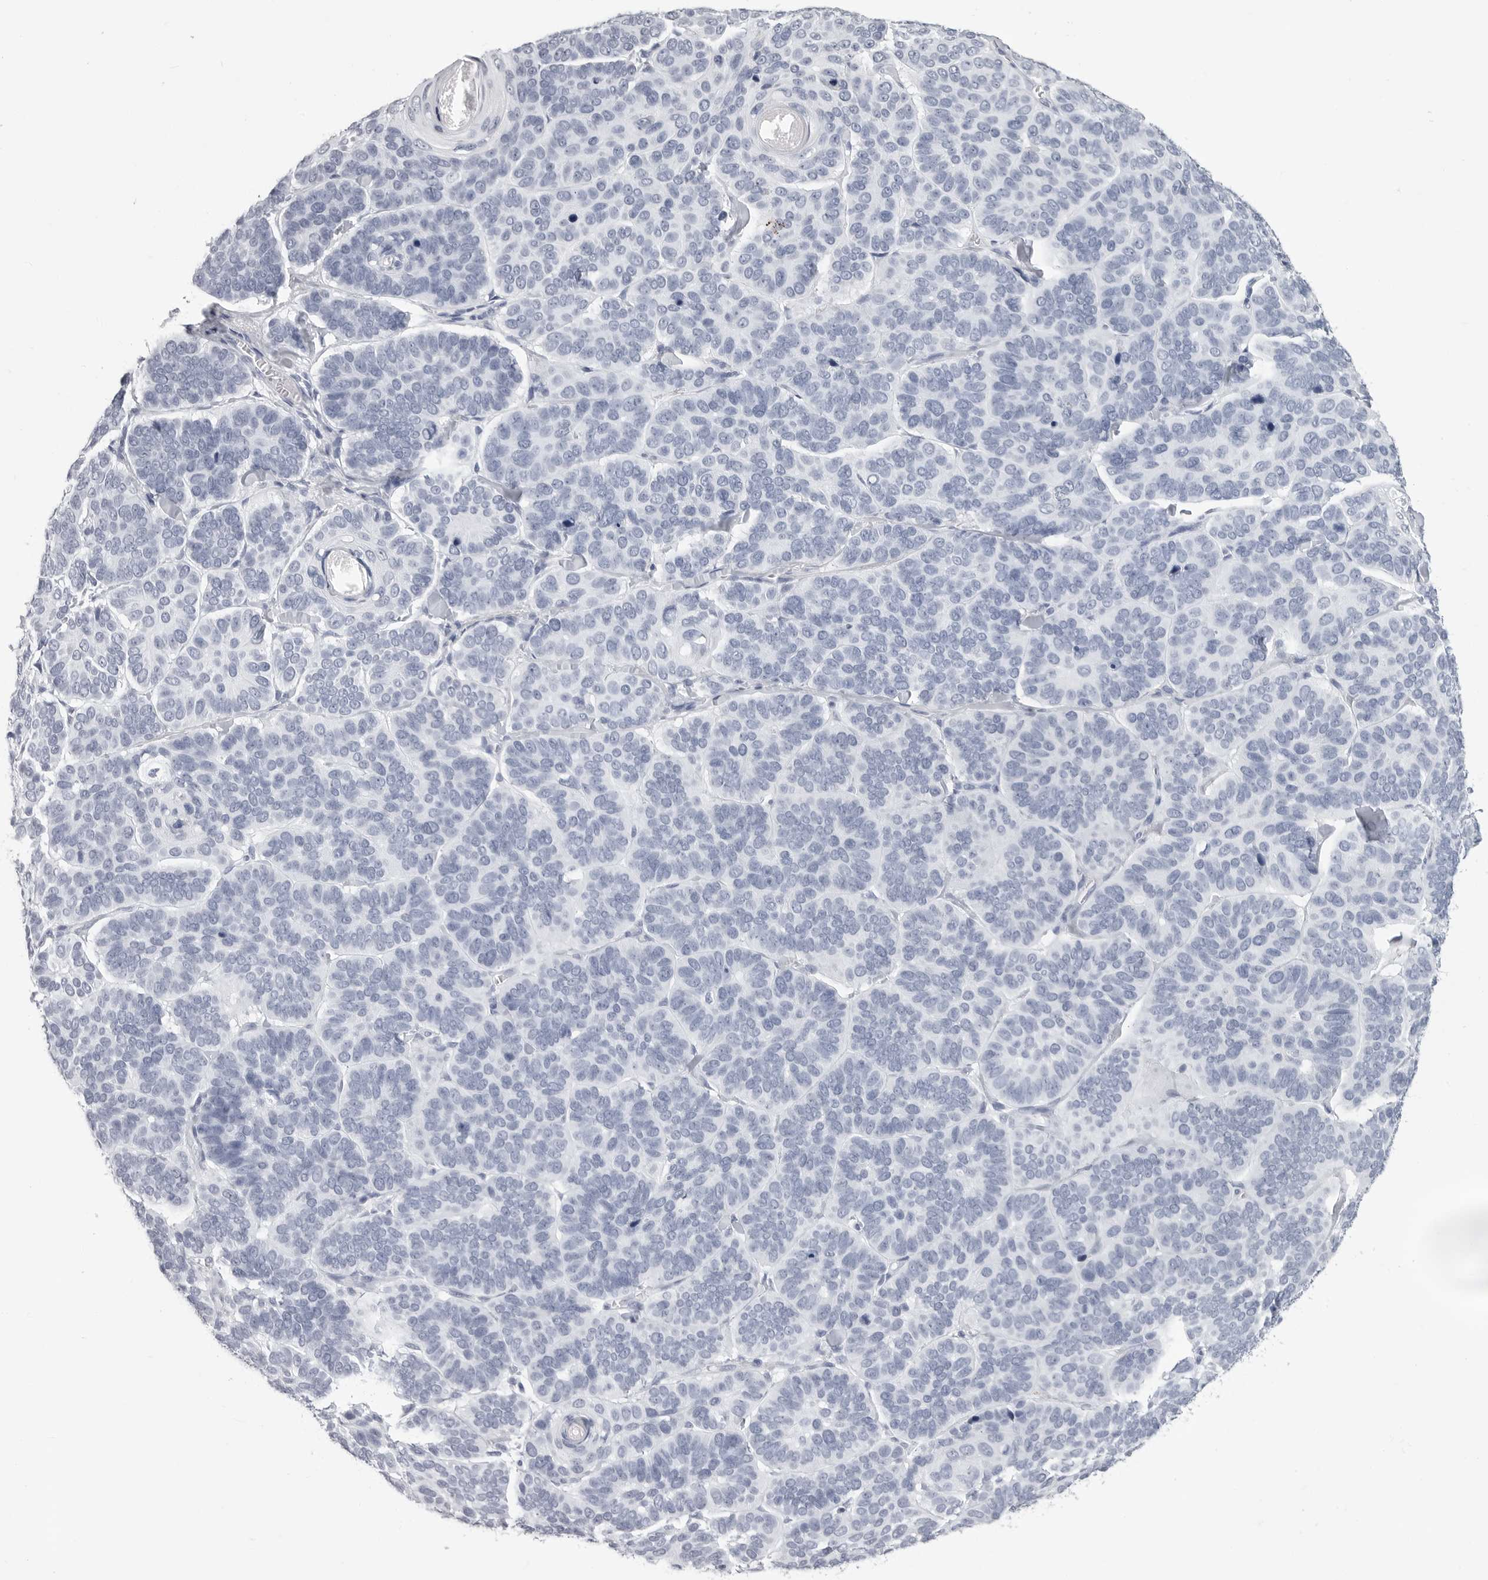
{"staining": {"intensity": "negative", "quantity": "none", "location": "none"}, "tissue": "skin cancer", "cell_type": "Tumor cells", "image_type": "cancer", "snomed": [{"axis": "morphology", "description": "Basal cell carcinoma"}, {"axis": "topography", "description": "Skin"}], "caption": "This image is of skin cancer stained with immunohistochemistry (IHC) to label a protein in brown with the nuclei are counter-stained blue. There is no expression in tumor cells.", "gene": "LGALS4", "patient": {"sex": "male", "age": 62}}